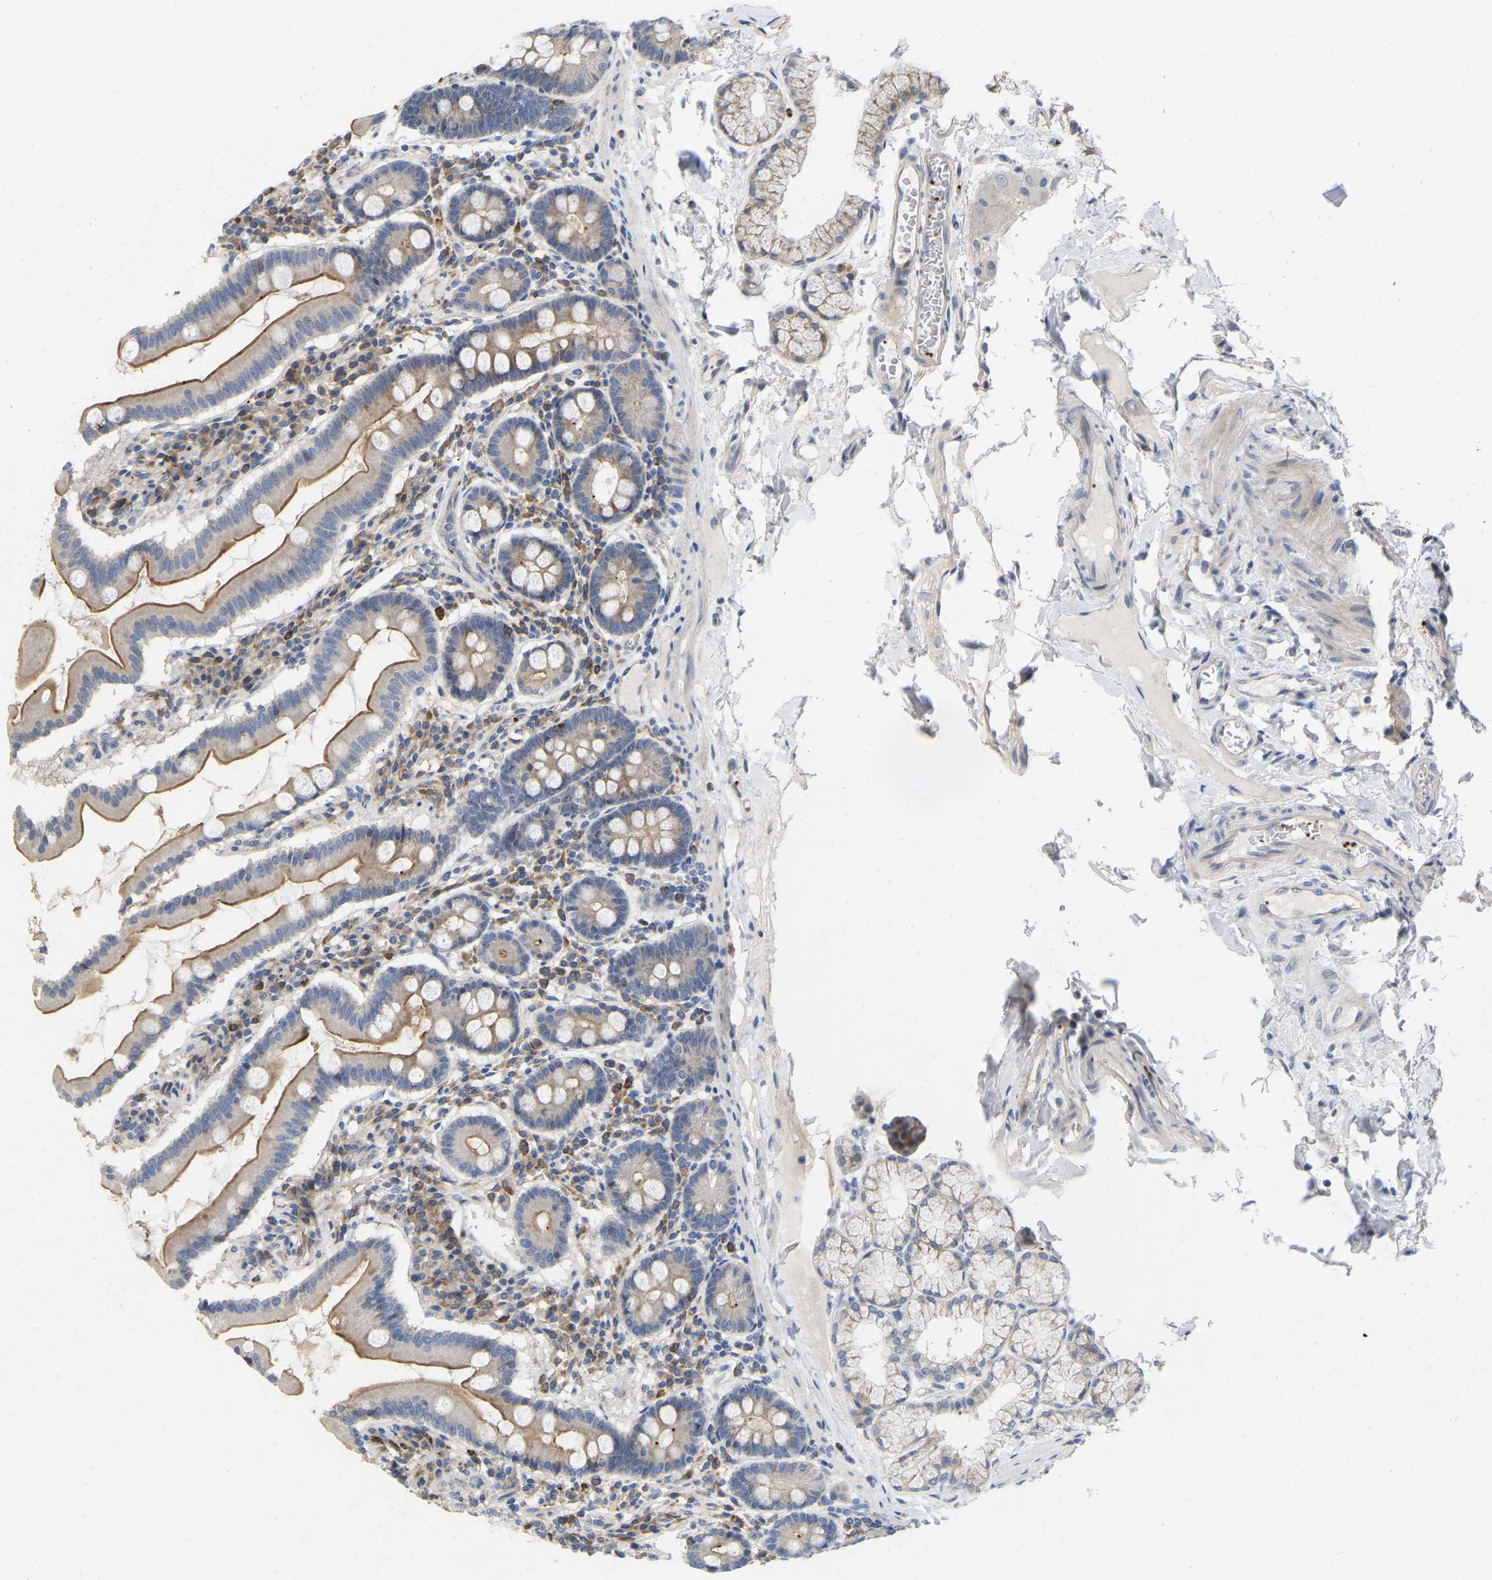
{"staining": {"intensity": "moderate", "quantity": ">75%", "location": "cytoplasmic/membranous"}, "tissue": "duodenum", "cell_type": "Glandular cells", "image_type": "normal", "snomed": [{"axis": "morphology", "description": "Normal tissue, NOS"}, {"axis": "topography", "description": "Duodenum"}], "caption": "Duodenum stained for a protein (brown) exhibits moderate cytoplasmic/membranous positive staining in approximately >75% of glandular cells.", "gene": "RHEB", "patient": {"sex": "male", "age": 50}}